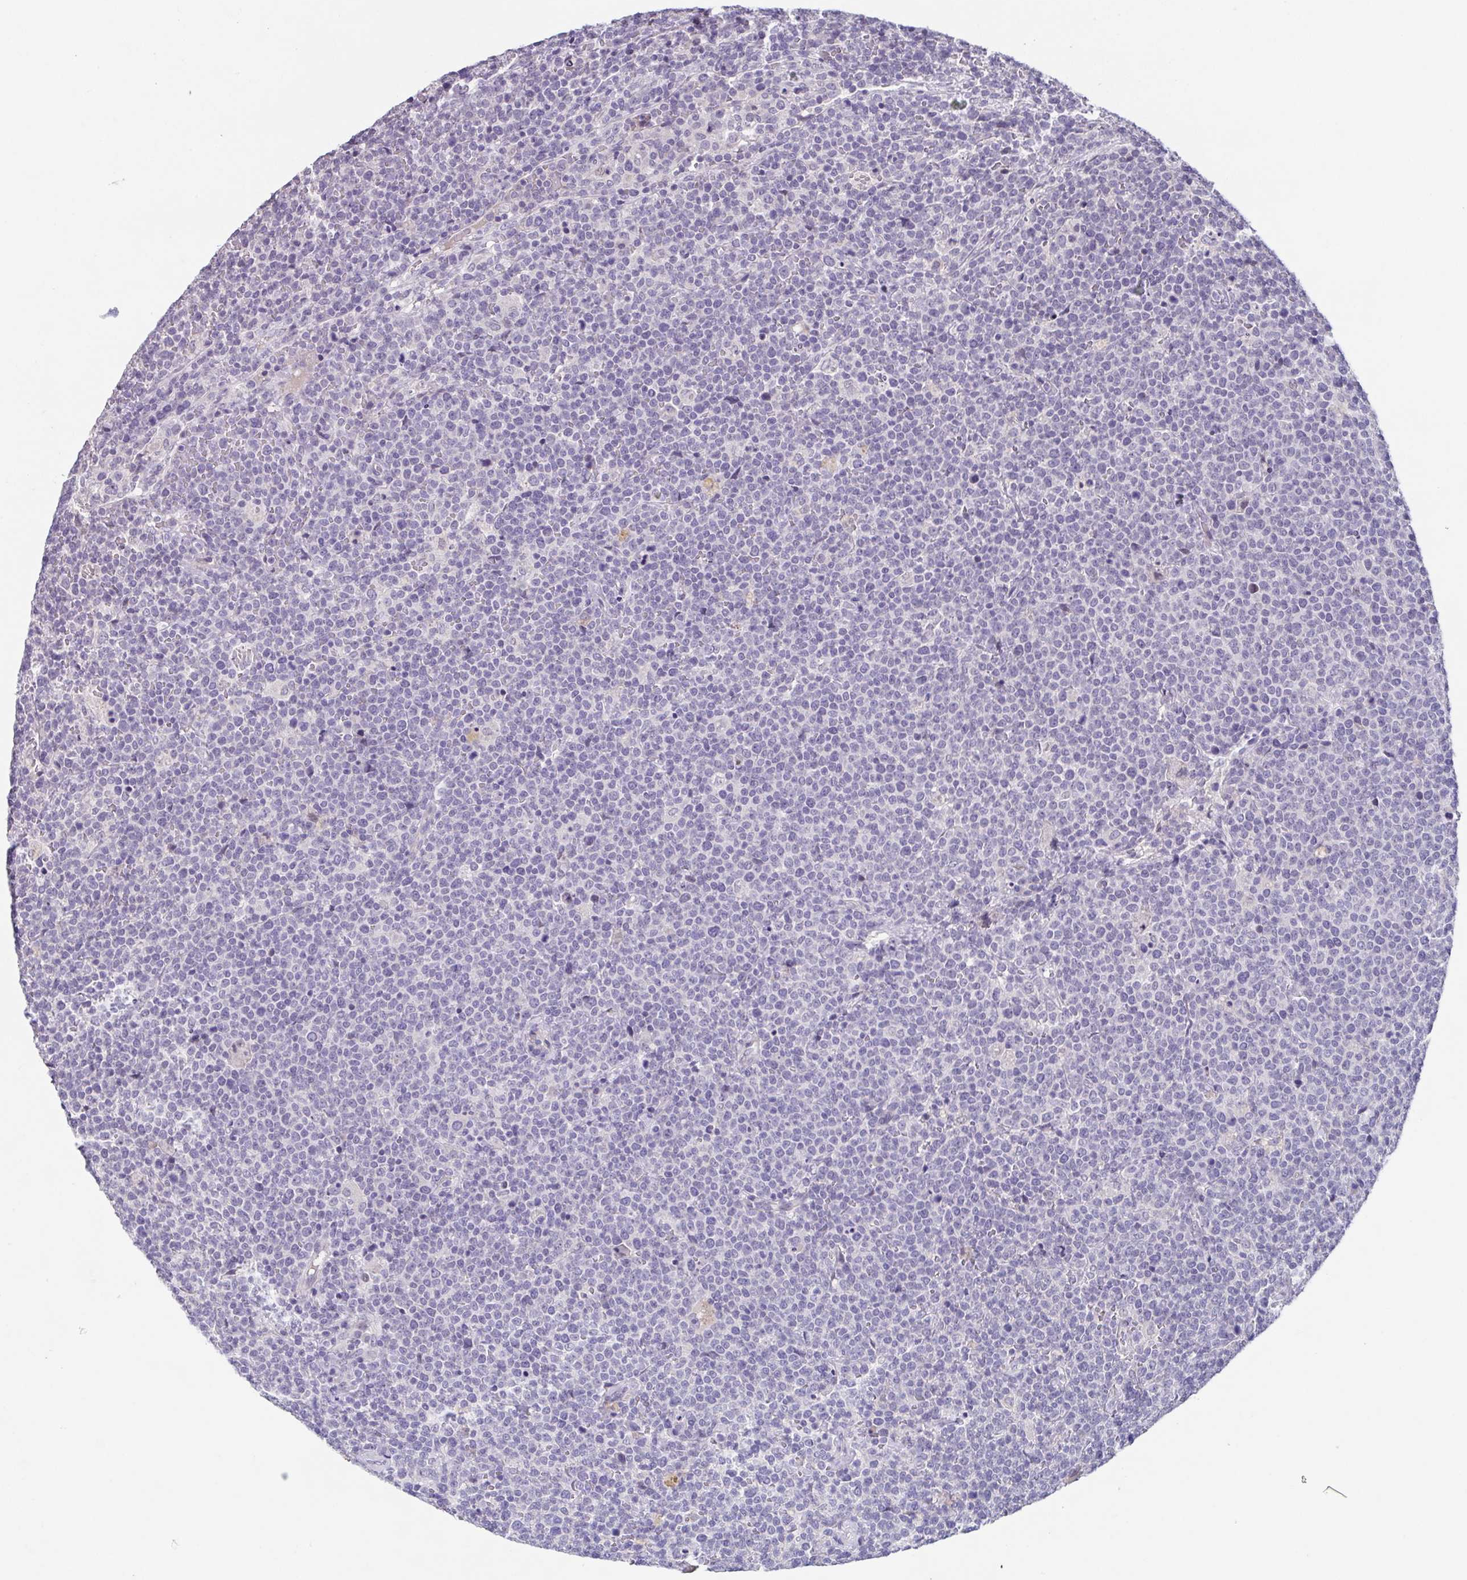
{"staining": {"intensity": "negative", "quantity": "none", "location": "none"}, "tissue": "lymphoma", "cell_type": "Tumor cells", "image_type": "cancer", "snomed": [{"axis": "morphology", "description": "Malignant lymphoma, non-Hodgkin's type, High grade"}, {"axis": "topography", "description": "Lymph node"}], "caption": "A high-resolution image shows immunohistochemistry (IHC) staining of high-grade malignant lymphoma, non-Hodgkin's type, which displays no significant staining in tumor cells.", "gene": "GHRL", "patient": {"sex": "male", "age": 61}}